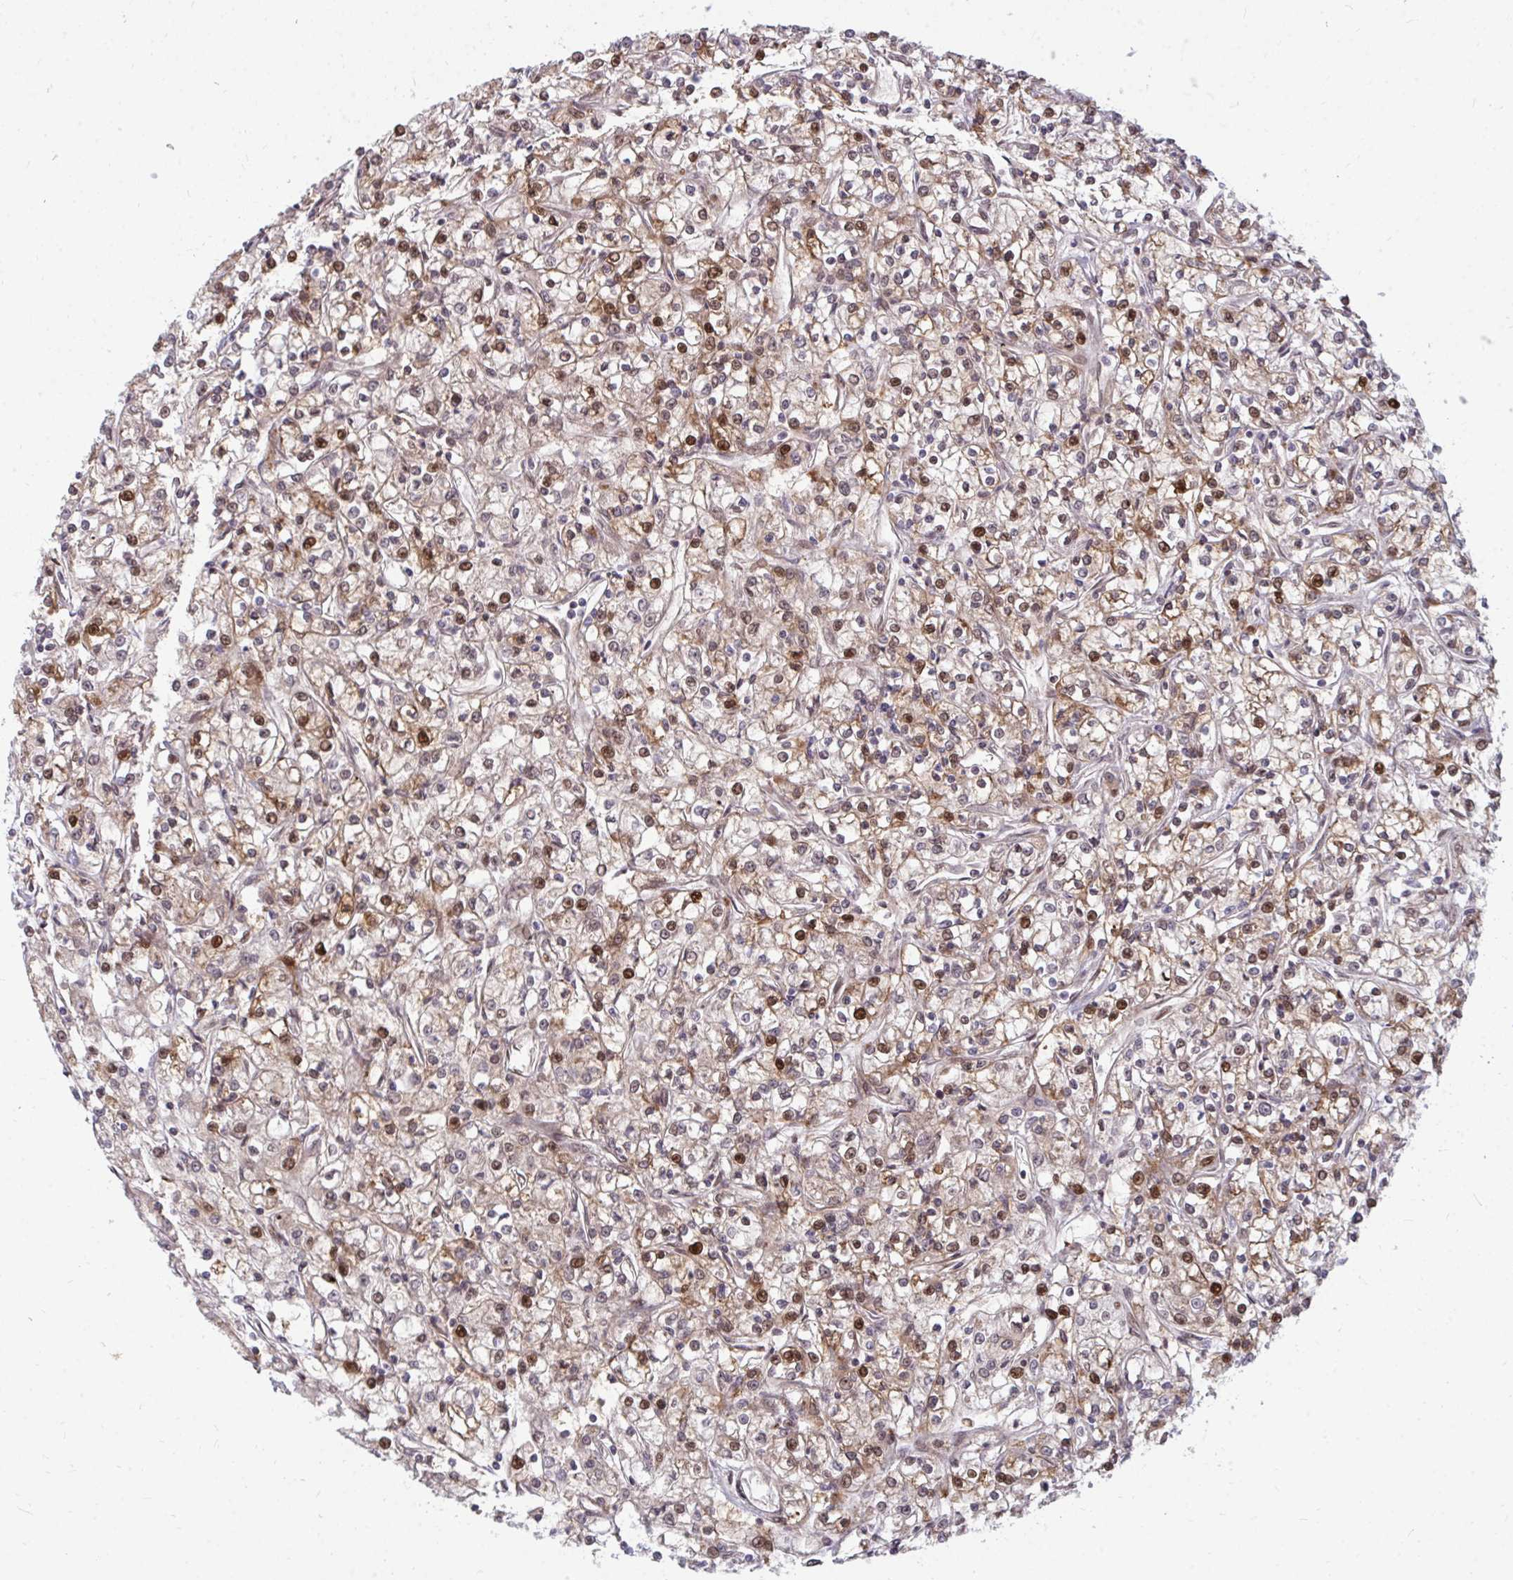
{"staining": {"intensity": "moderate", "quantity": "25%-75%", "location": "cytoplasmic/membranous,nuclear"}, "tissue": "renal cancer", "cell_type": "Tumor cells", "image_type": "cancer", "snomed": [{"axis": "morphology", "description": "Adenocarcinoma, NOS"}, {"axis": "topography", "description": "Kidney"}], "caption": "Moderate cytoplasmic/membranous and nuclear protein staining is appreciated in about 25%-75% of tumor cells in renal cancer. The staining is performed using DAB brown chromogen to label protein expression. The nuclei are counter-stained blue using hematoxylin.", "gene": "ZNF285", "patient": {"sex": "female", "age": 59}}